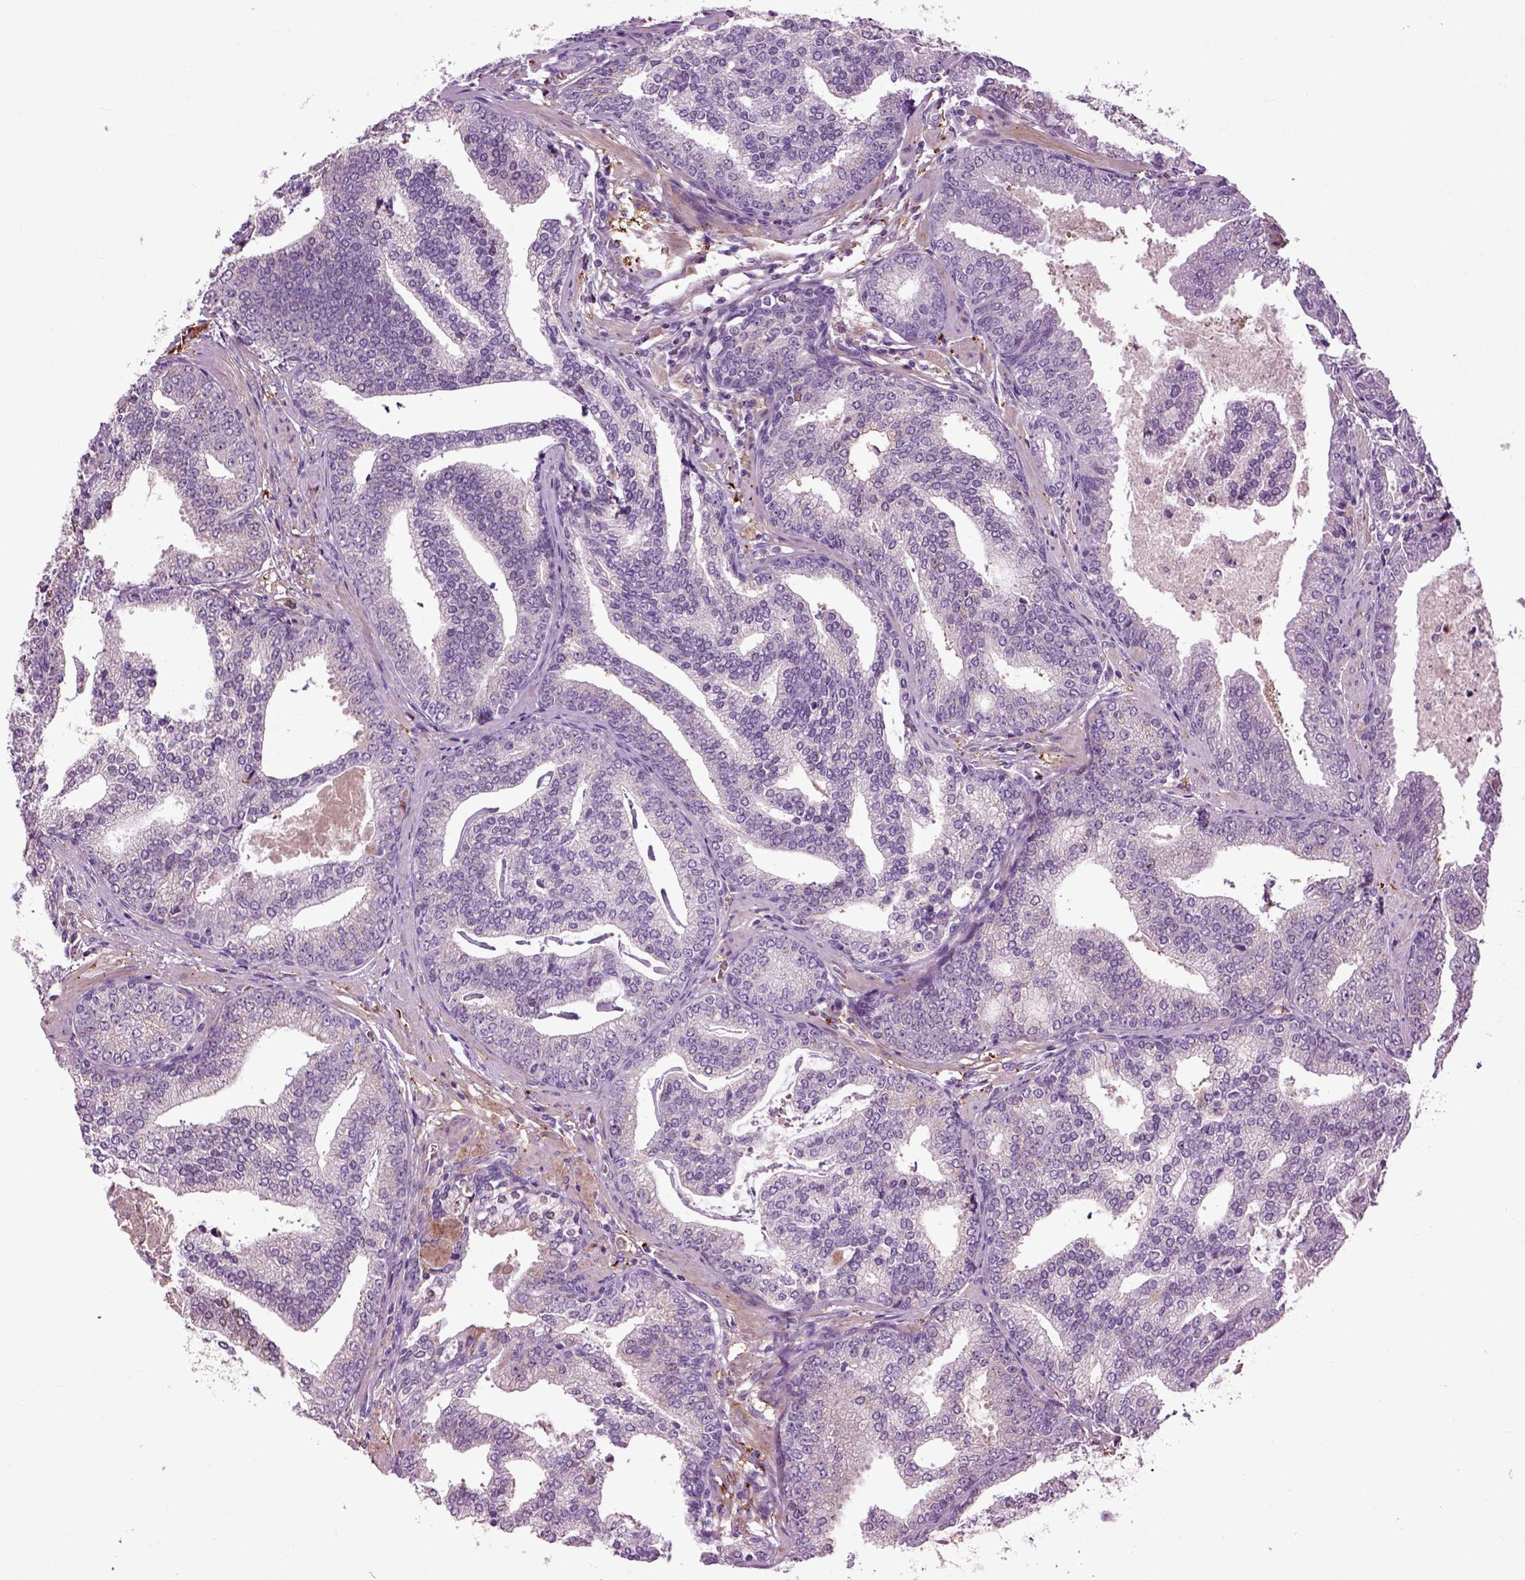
{"staining": {"intensity": "weak", "quantity": "<25%", "location": "cytoplasmic/membranous"}, "tissue": "prostate cancer", "cell_type": "Tumor cells", "image_type": "cancer", "snomed": [{"axis": "morphology", "description": "Adenocarcinoma, NOS"}, {"axis": "topography", "description": "Prostate"}], "caption": "The image demonstrates no significant positivity in tumor cells of prostate cancer.", "gene": "SPON1", "patient": {"sex": "male", "age": 64}}